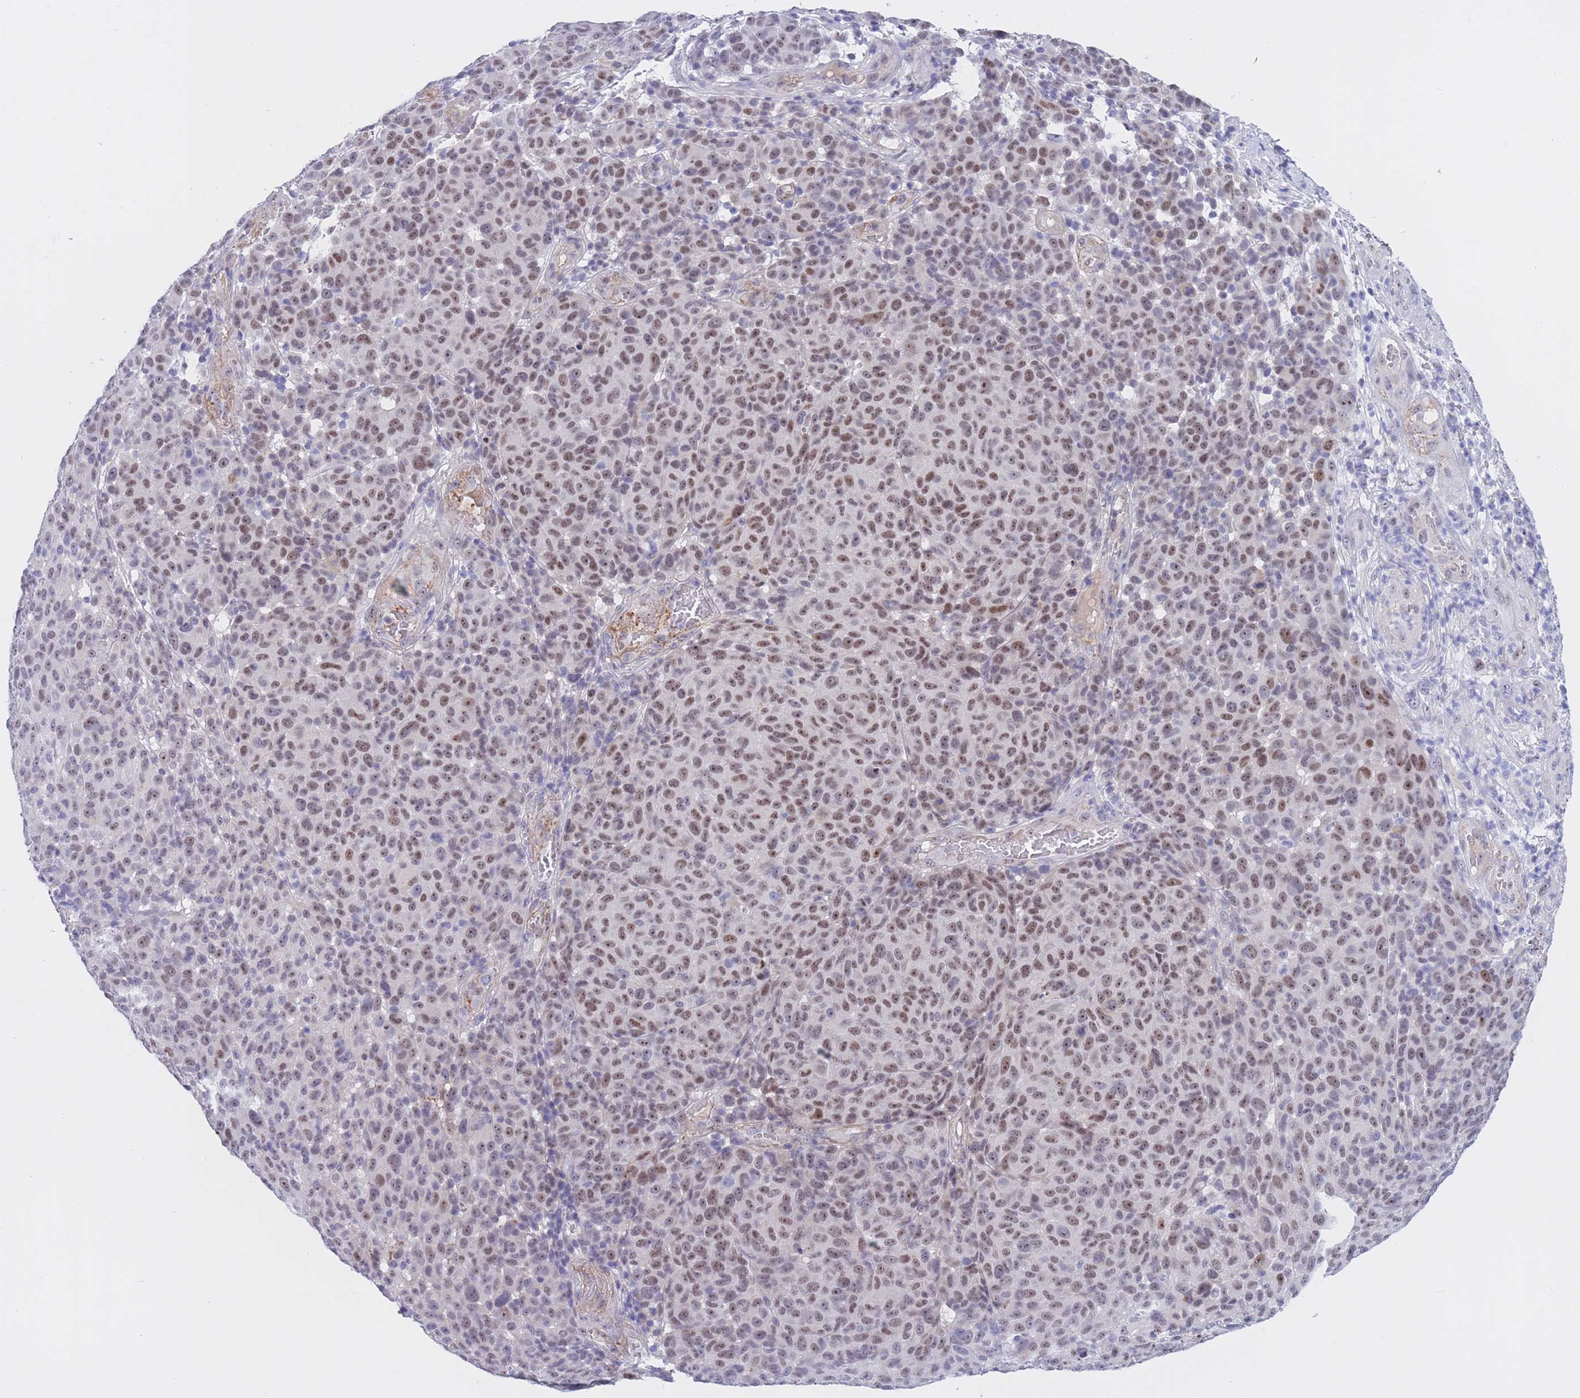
{"staining": {"intensity": "moderate", "quantity": ">75%", "location": "nuclear"}, "tissue": "melanoma", "cell_type": "Tumor cells", "image_type": "cancer", "snomed": [{"axis": "morphology", "description": "Malignant melanoma, NOS"}, {"axis": "topography", "description": "Skin"}], "caption": "Immunohistochemical staining of melanoma demonstrates moderate nuclear protein staining in about >75% of tumor cells.", "gene": "BOP1", "patient": {"sex": "male", "age": 49}}